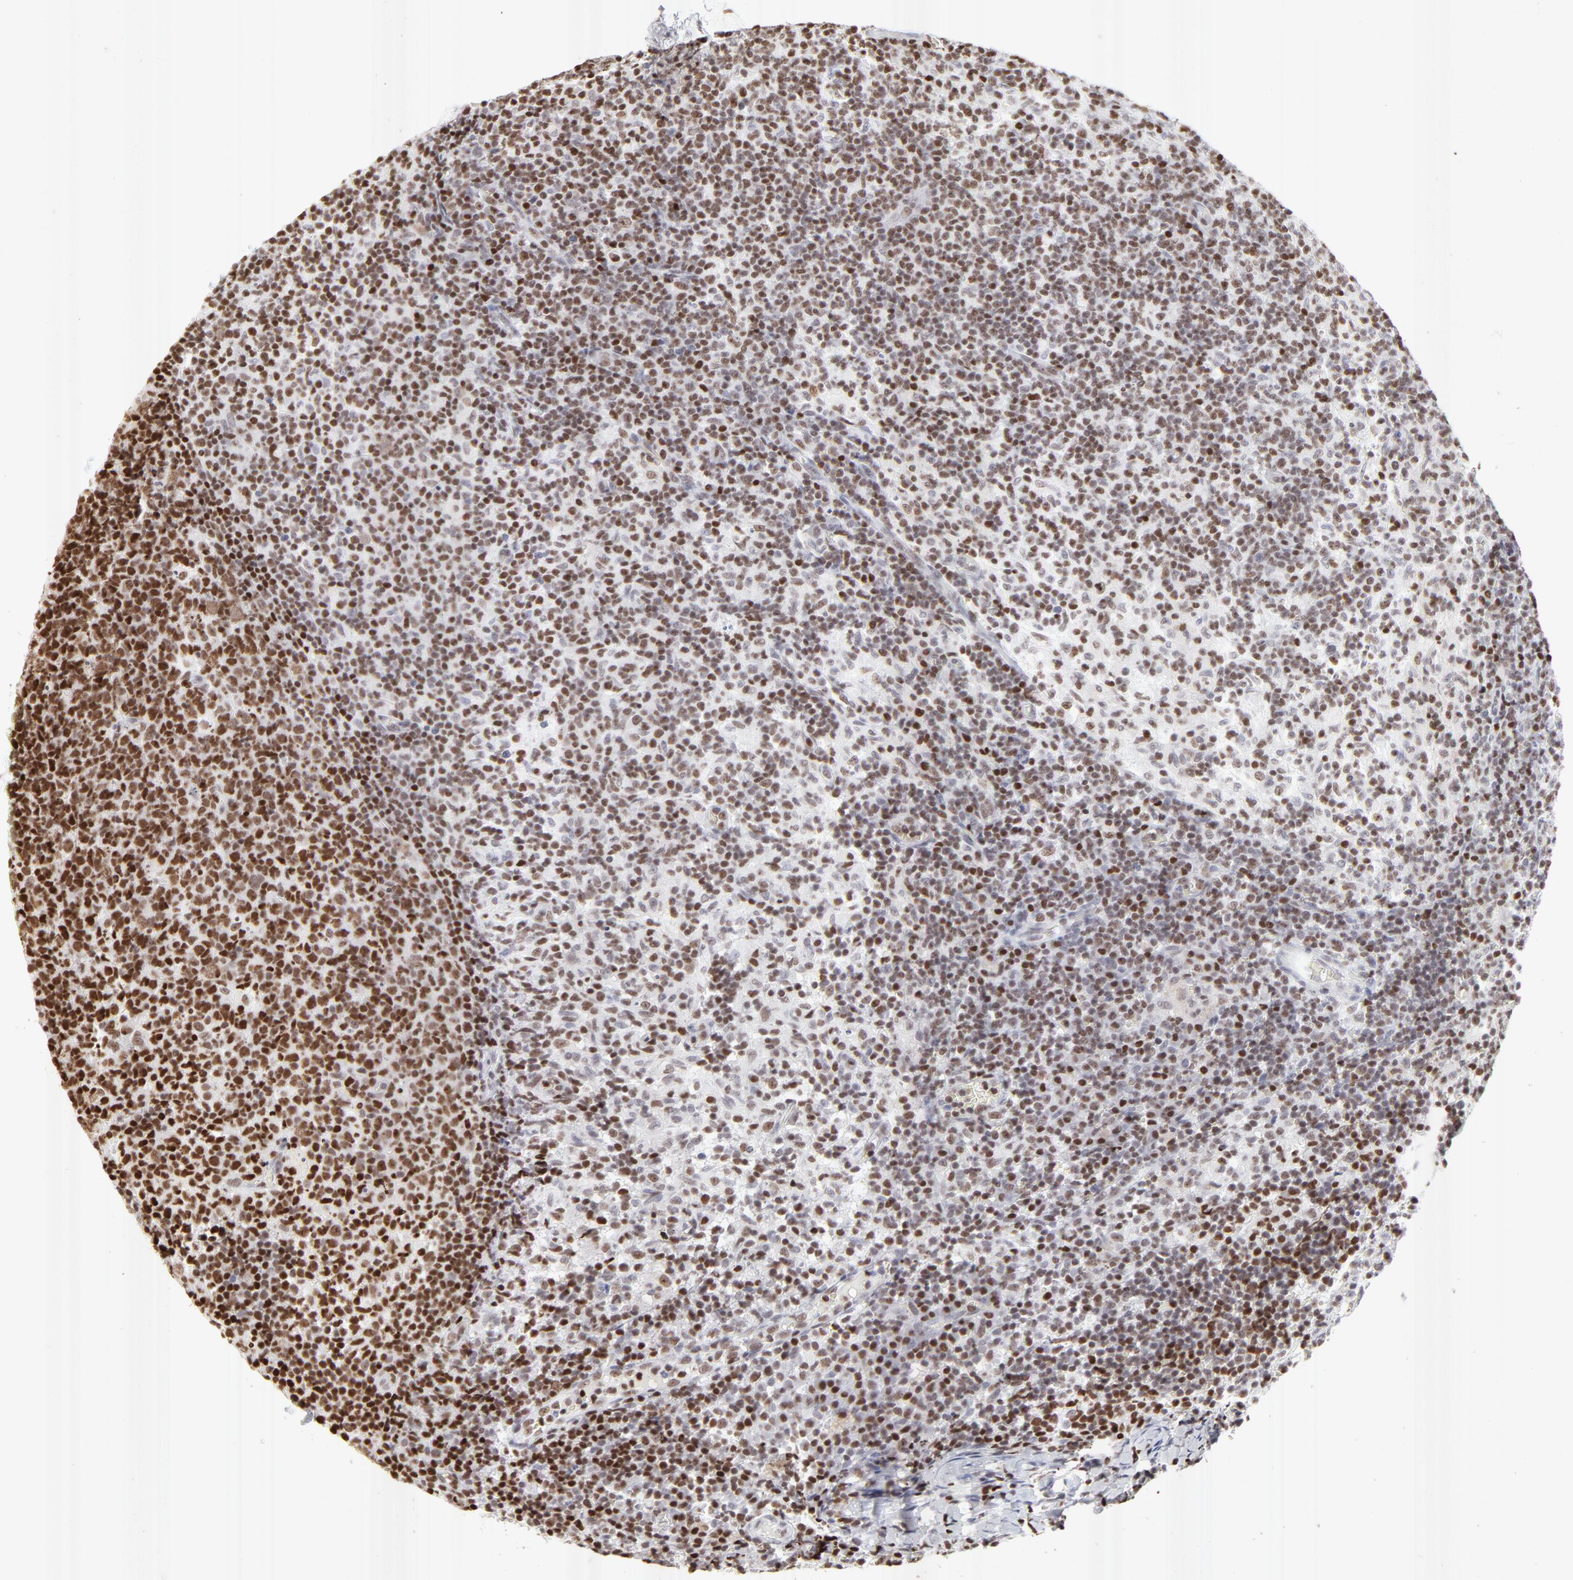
{"staining": {"intensity": "strong", "quantity": ">75%", "location": "nuclear"}, "tissue": "lymph node", "cell_type": "Germinal center cells", "image_type": "normal", "snomed": [{"axis": "morphology", "description": "Normal tissue, NOS"}, {"axis": "morphology", "description": "Inflammation, NOS"}, {"axis": "topography", "description": "Lymph node"}], "caption": "Immunohistochemistry (IHC) photomicrograph of normal lymph node: lymph node stained using immunohistochemistry exhibits high levels of strong protein expression localized specifically in the nuclear of germinal center cells, appearing as a nuclear brown color.", "gene": "PARP1", "patient": {"sex": "male", "age": 55}}